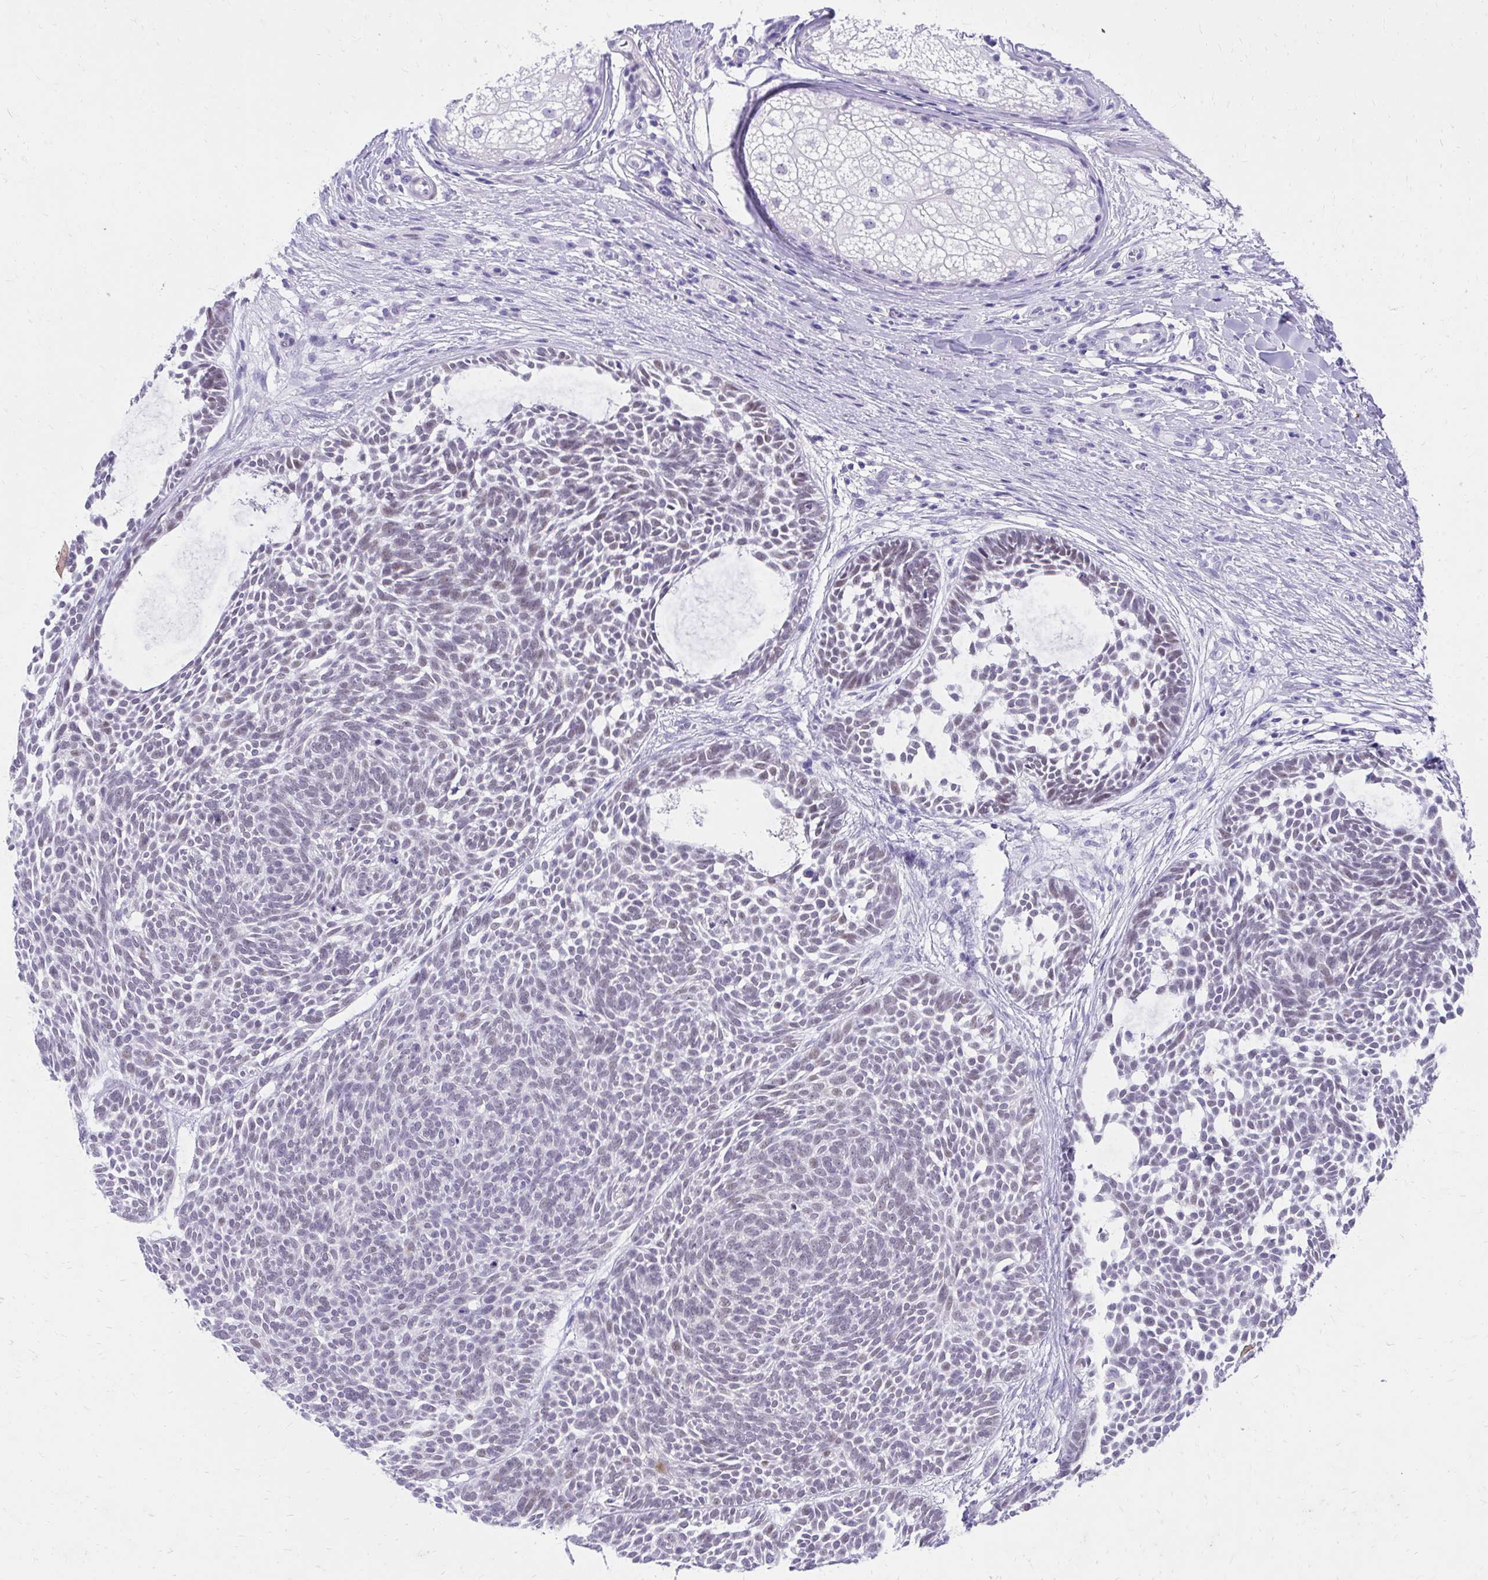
{"staining": {"intensity": "weak", "quantity": "<25%", "location": "nuclear"}, "tissue": "skin cancer", "cell_type": "Tumor cells", "image_type": "cancer", "snomed": [{"axis": "morphology", "description": "Basal cell carcinoma"}, {"axis": "topography", "description": "Skin"}, {"axis": "topography", "description": "Skin of trunk"}], "caption": "DAB (3,3'-diaminobenzidine) immunohistochemical staining of skin basal cell carcinoma demonstrates no significant positivity in tumor cells.", "gene": "KLK1", "patient": {"sex": "male", "age": 74}}